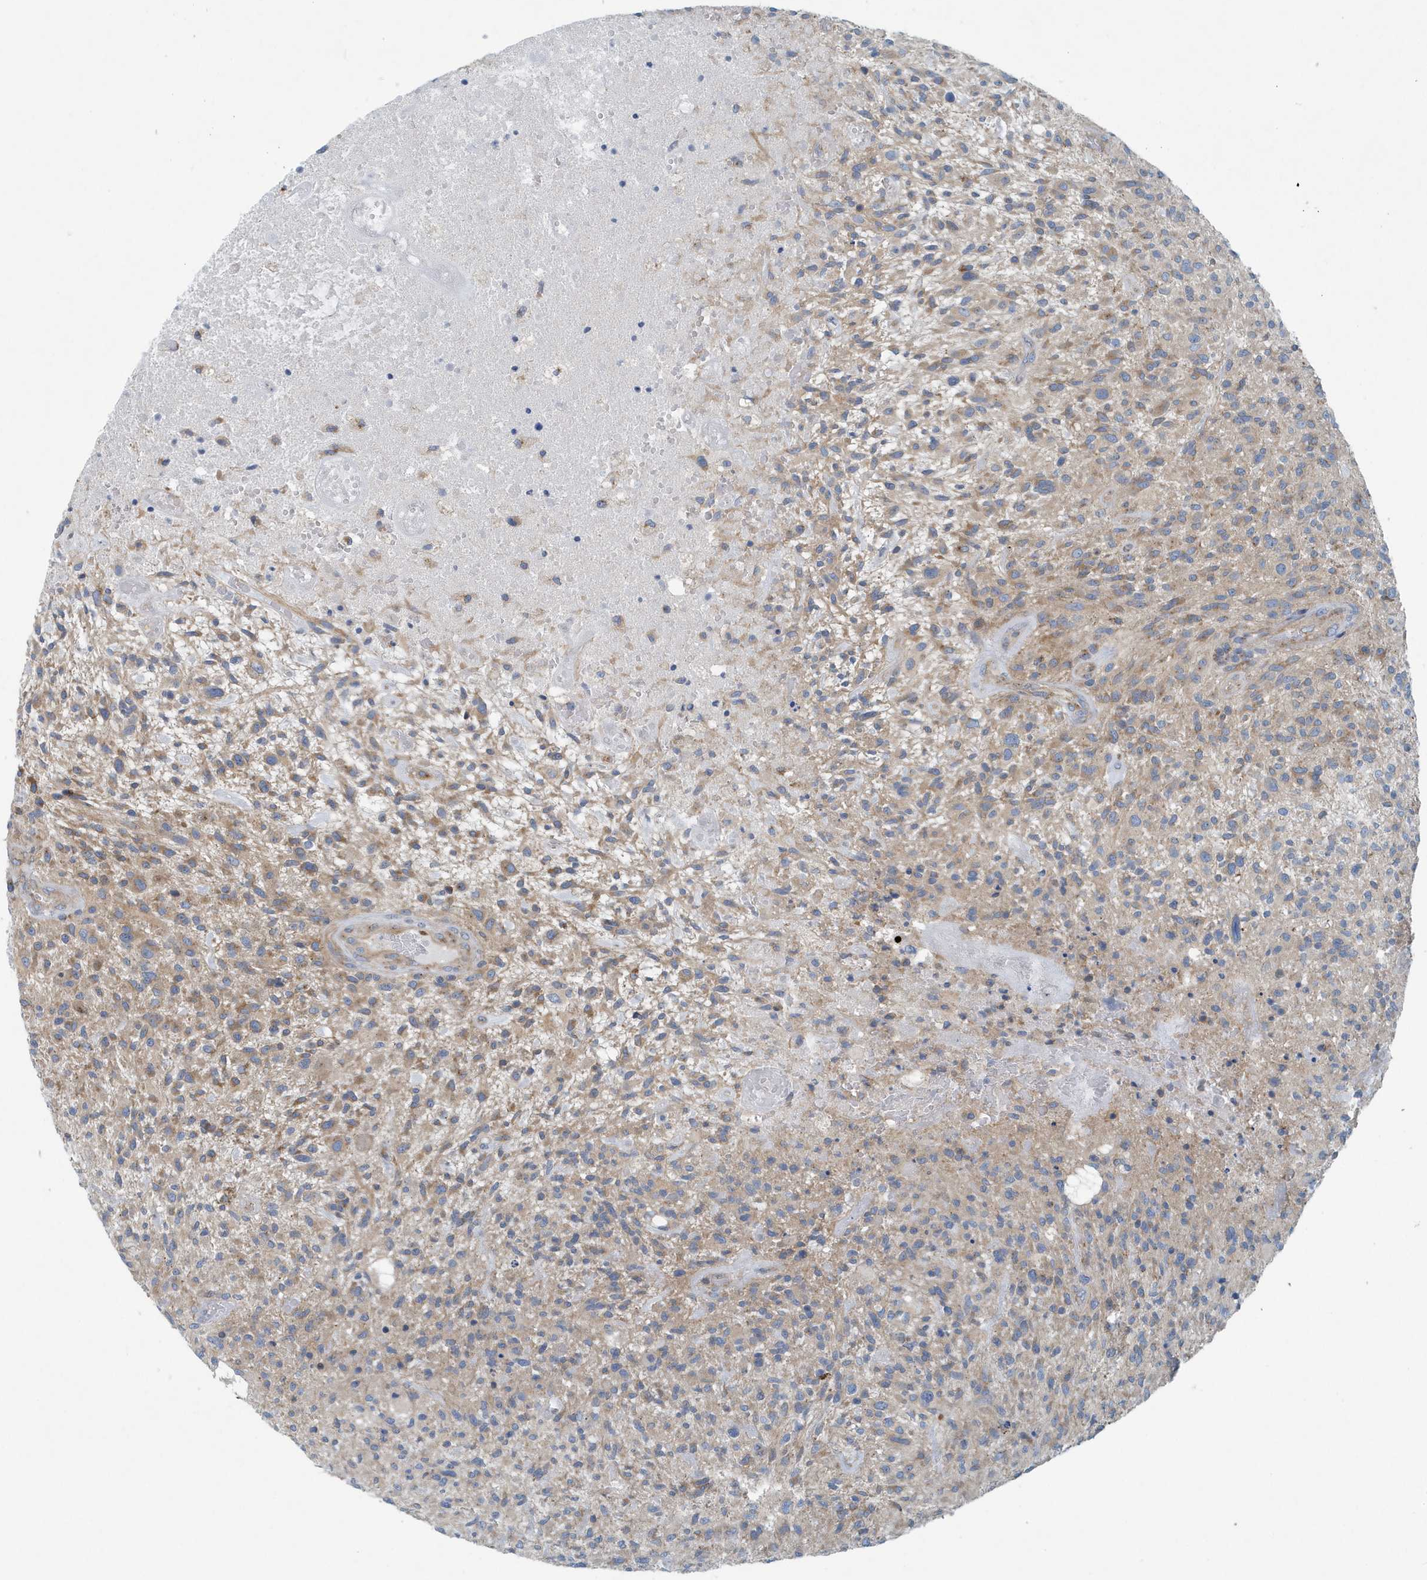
{"staining": {"intensity": "weak", "quantity": "25%-75%", "location": "cytoplasmic/membranous"}, "tissue": "glioma", "cell_type": "Tumor cells", "image_type": "cancer", "snomed": [{"axis": "morphology", "description": "Glioma, malignant, High grade"}, {"axis": "topography", "description": "Brain"}], "caption": "A photomicrograph of glioma stained for a protein displays weak cytoplasmic/membranous brown staining in tumor cells.", "gene": "PPM1M", "patient": {"sex": "male", "age": 47}}